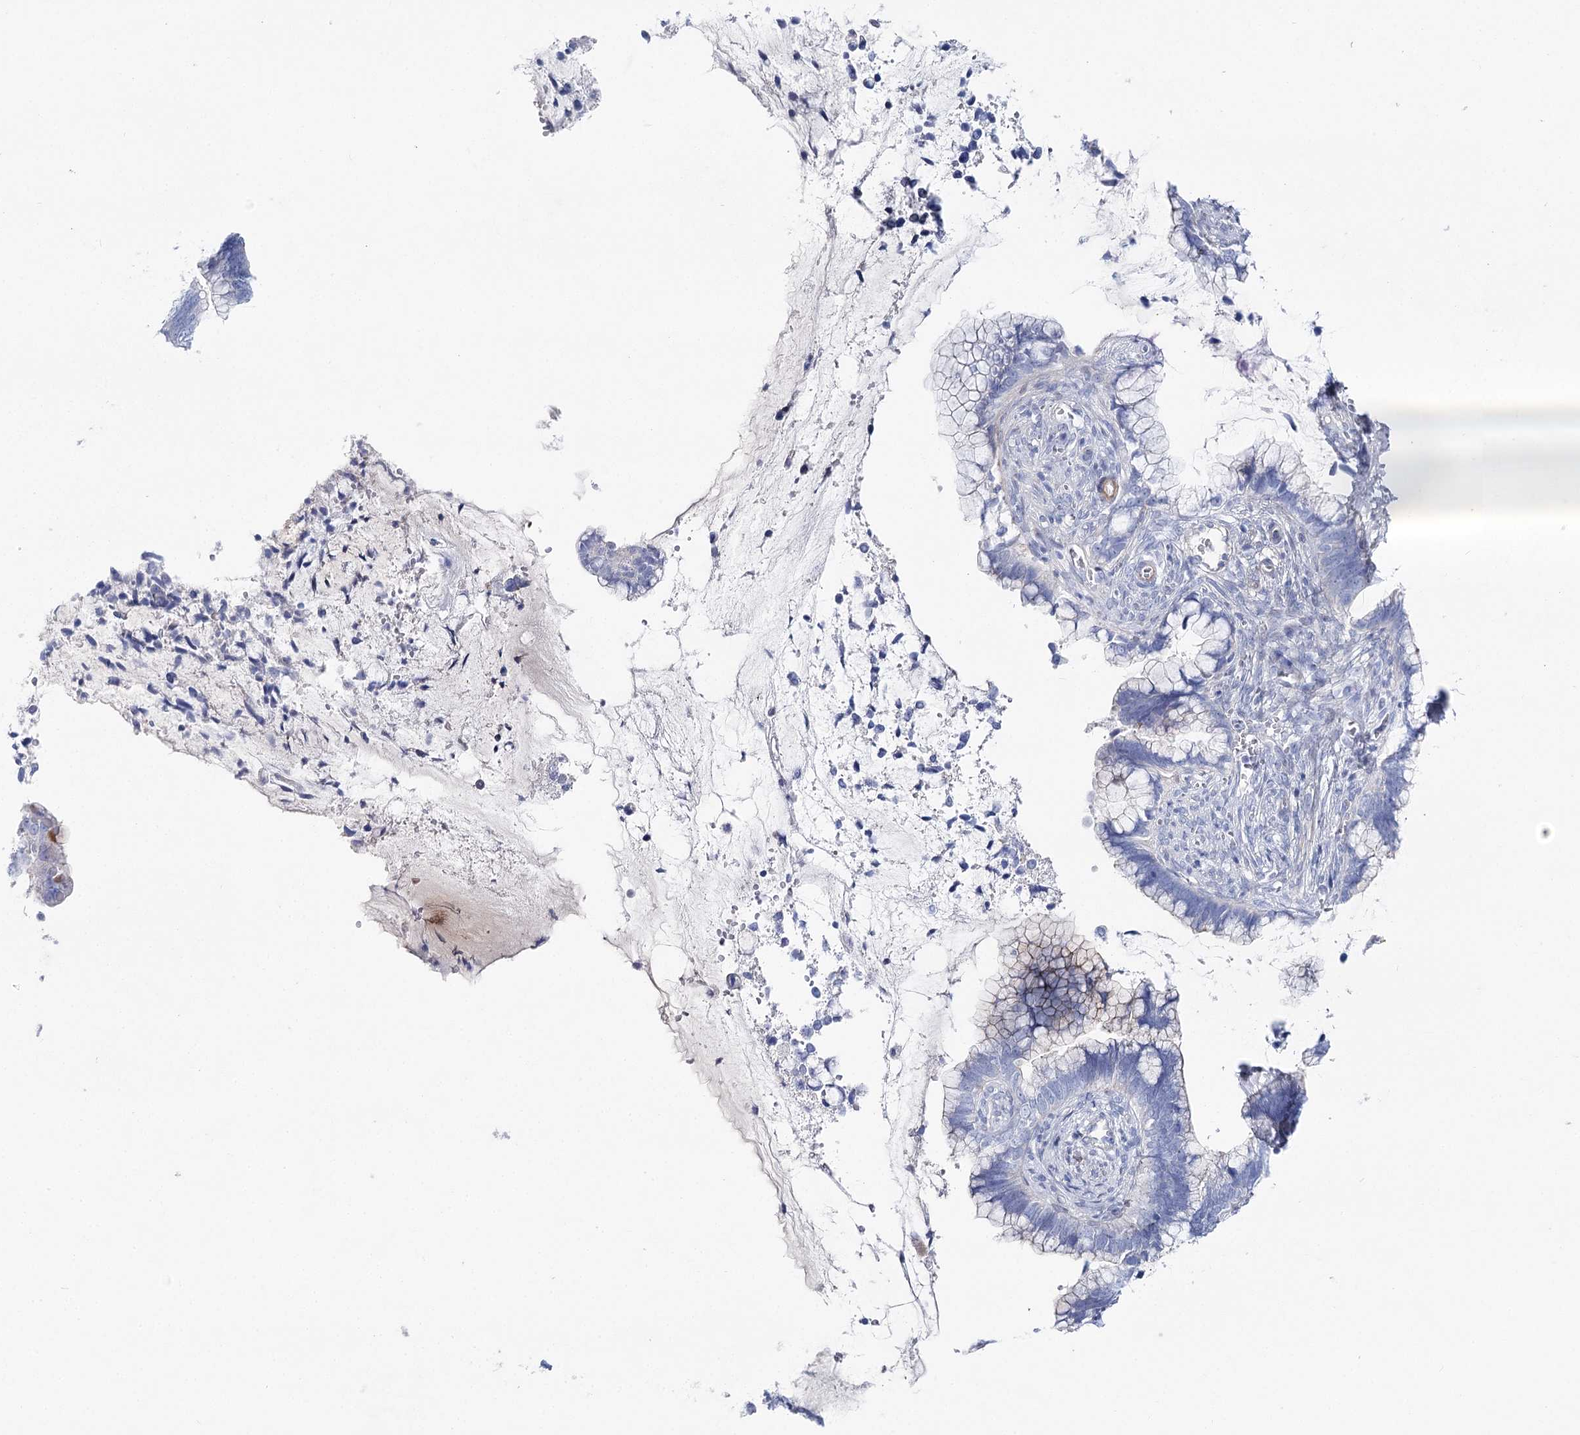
{"staining": {"intensity": "negative", "quantity": "none", "location": "none"}, "tissue": "cervical cancer", "cell_type": "Tumor cells", "image_type": "cancer", "snomed": [{"axis": "morphology", "description": "Adenocarcinoma, NOS"}, {"axis": "topography", "description": "Cervix"}], "caption": "Immunohistochemistry image of cervical cancer (adenocarcinoma) stained for a protein (brown), which exhibits no expression in tumor cells.", "gene": "ANKRD23", "patient": {"sex": "female", "age": 44}}